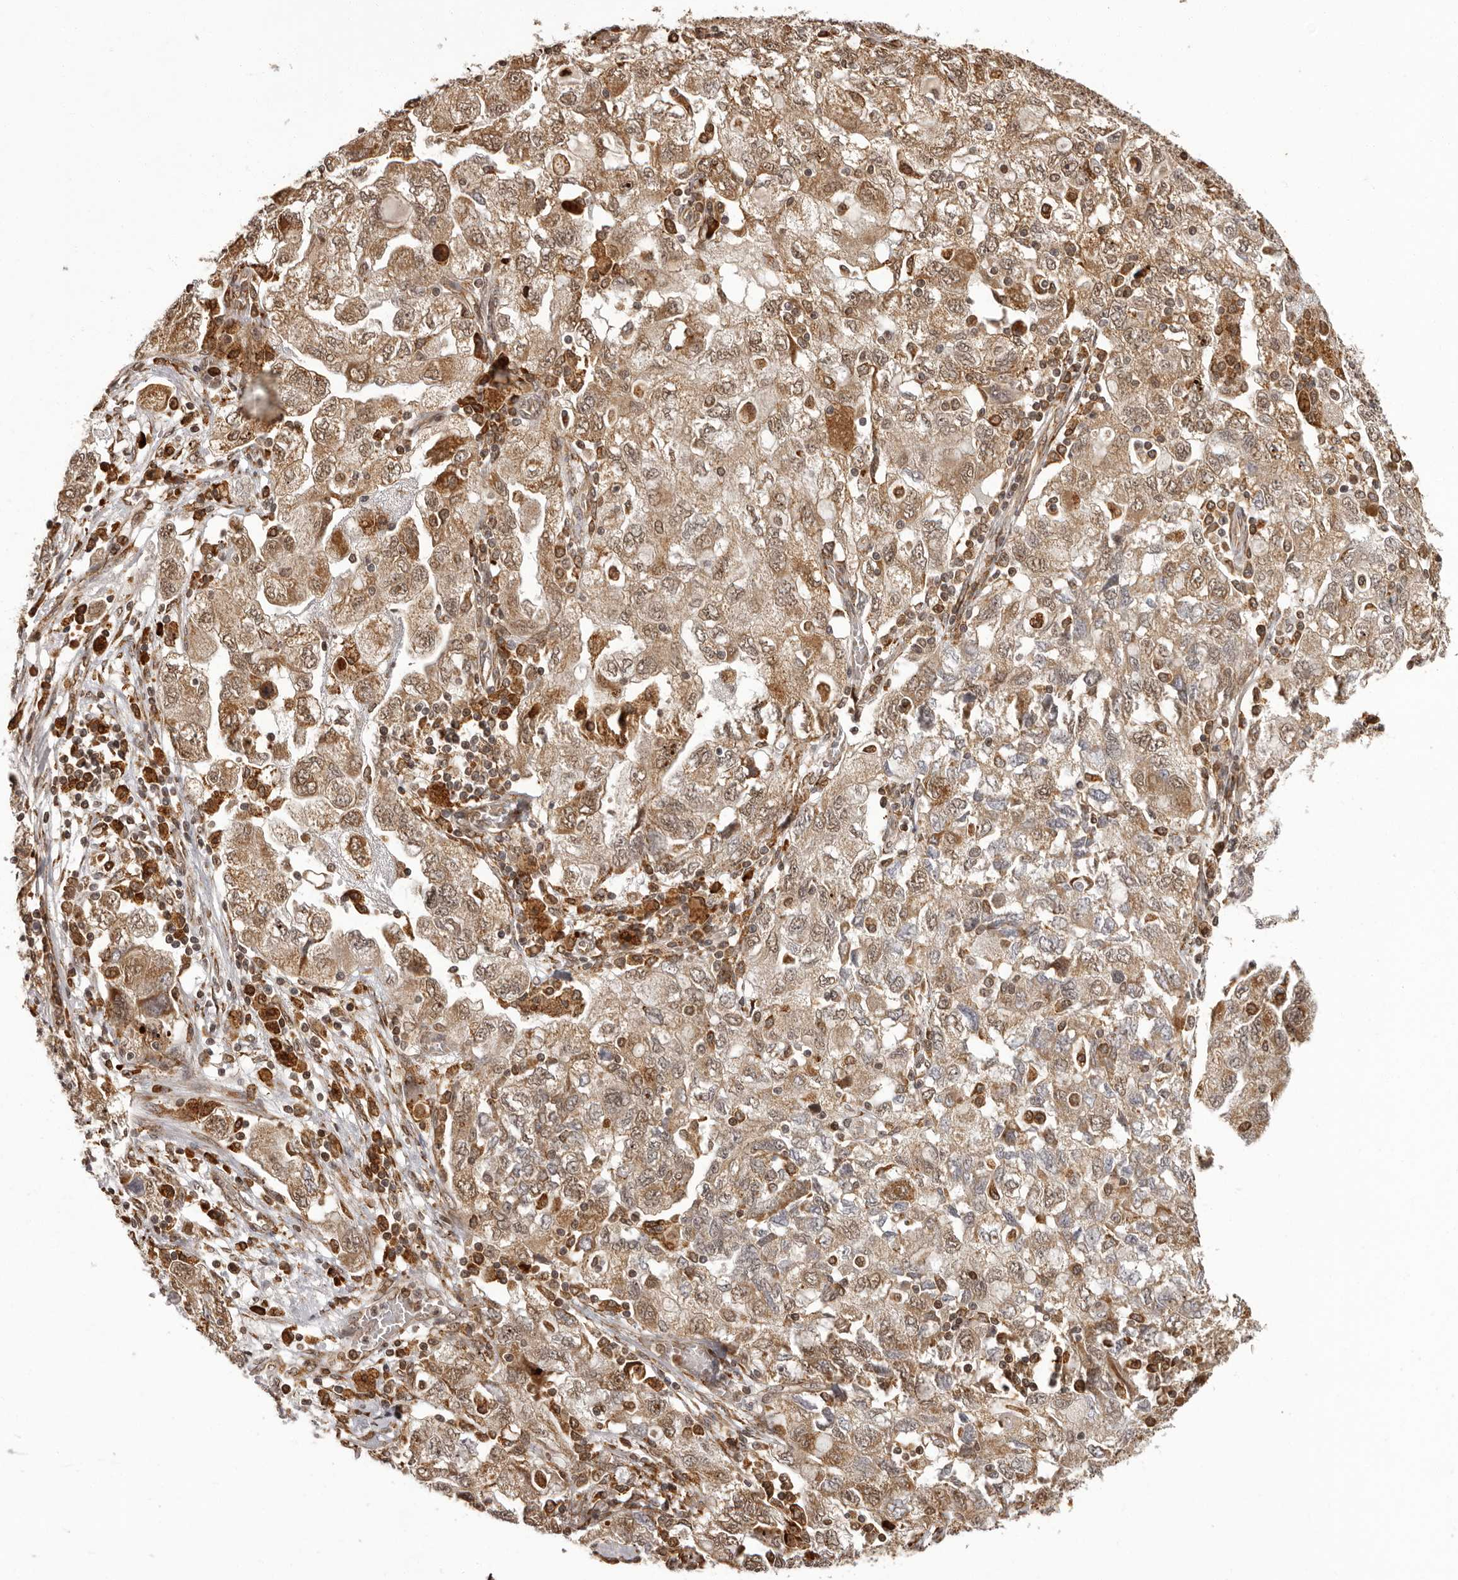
{"staining": {"intensity": "moderate", "quantity": ">75%", "location": "cytoplasmic/membranous,nuclear"}, "tissue": "ovarian cancer", "cell_type": "Tumor cells", "image_type": "cancer", "snomed": [{"axis": "morphology", "description": "Carcinoma, NOS"}, {"axis": "morphology", "description": "Cystadenocarcinoma, serous, NOS"}, {"axis": "topography", "description": "Ovary"}], "caption": "Ovarian cancer (serous cystadenocarcinoma) was stained to show a protein in brown. There is medium levels of moderate cytoplasmic/membranous and nuclear positivity in approximately >75% of tumor cells.", "gene": "IL32", "patient": {"sex": "female", "age": 69}}